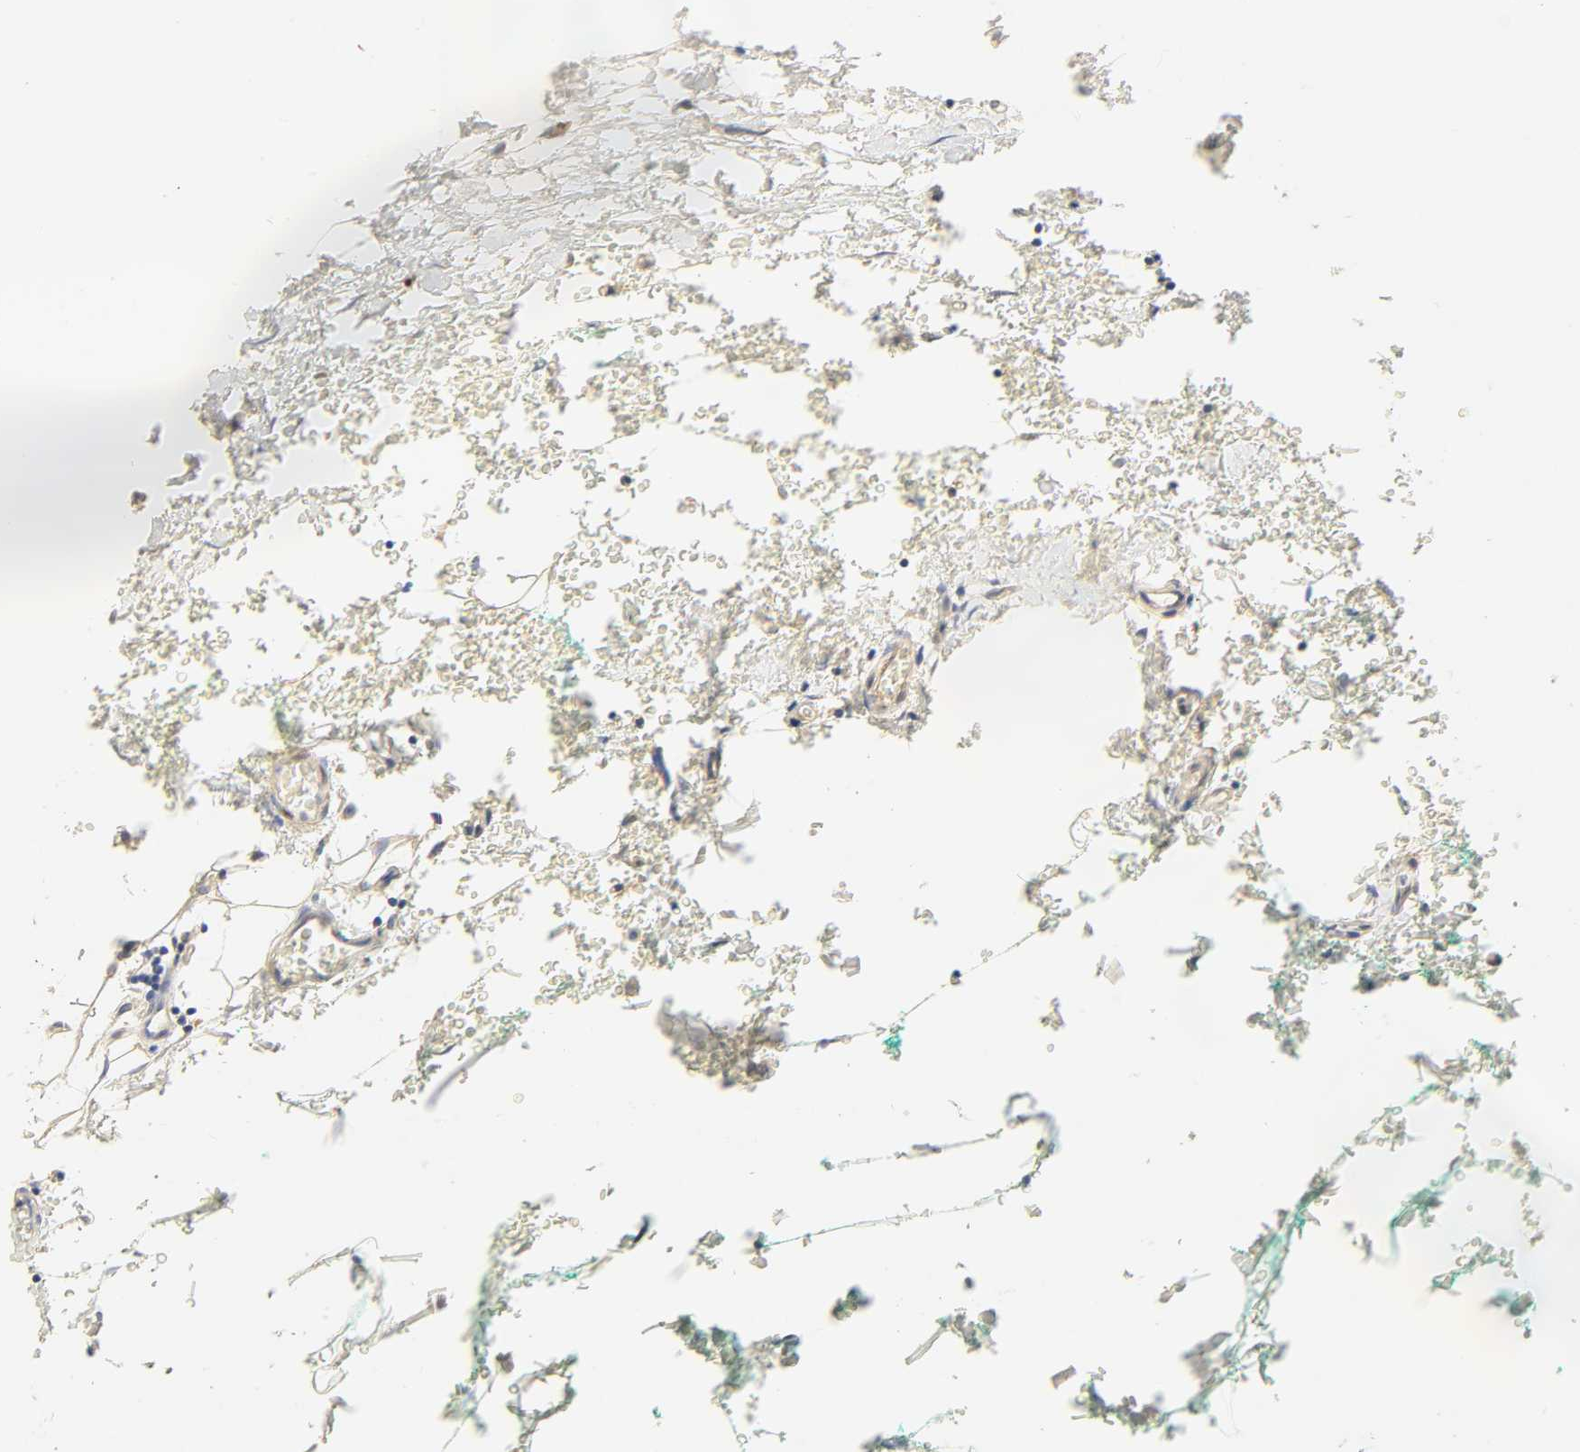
{"staining": {"intensity": "negative", "quantity": "none", "location": "none"}, "tissue": "breast cancer", "cell_type": "Tumor cells", "image_type": "cancer", "snomed": [{"axis": "morphology", "description": "Lobular carcinoma"}, {"axis": "topography", "description": "Breast"}], "caption": "This is an immunohistochemistry image of human breast cancer. There is no positivity in tumor cells.", "gene": "BORCS8-MEF2B", "patient": {"sex": "female", "age": 60}}